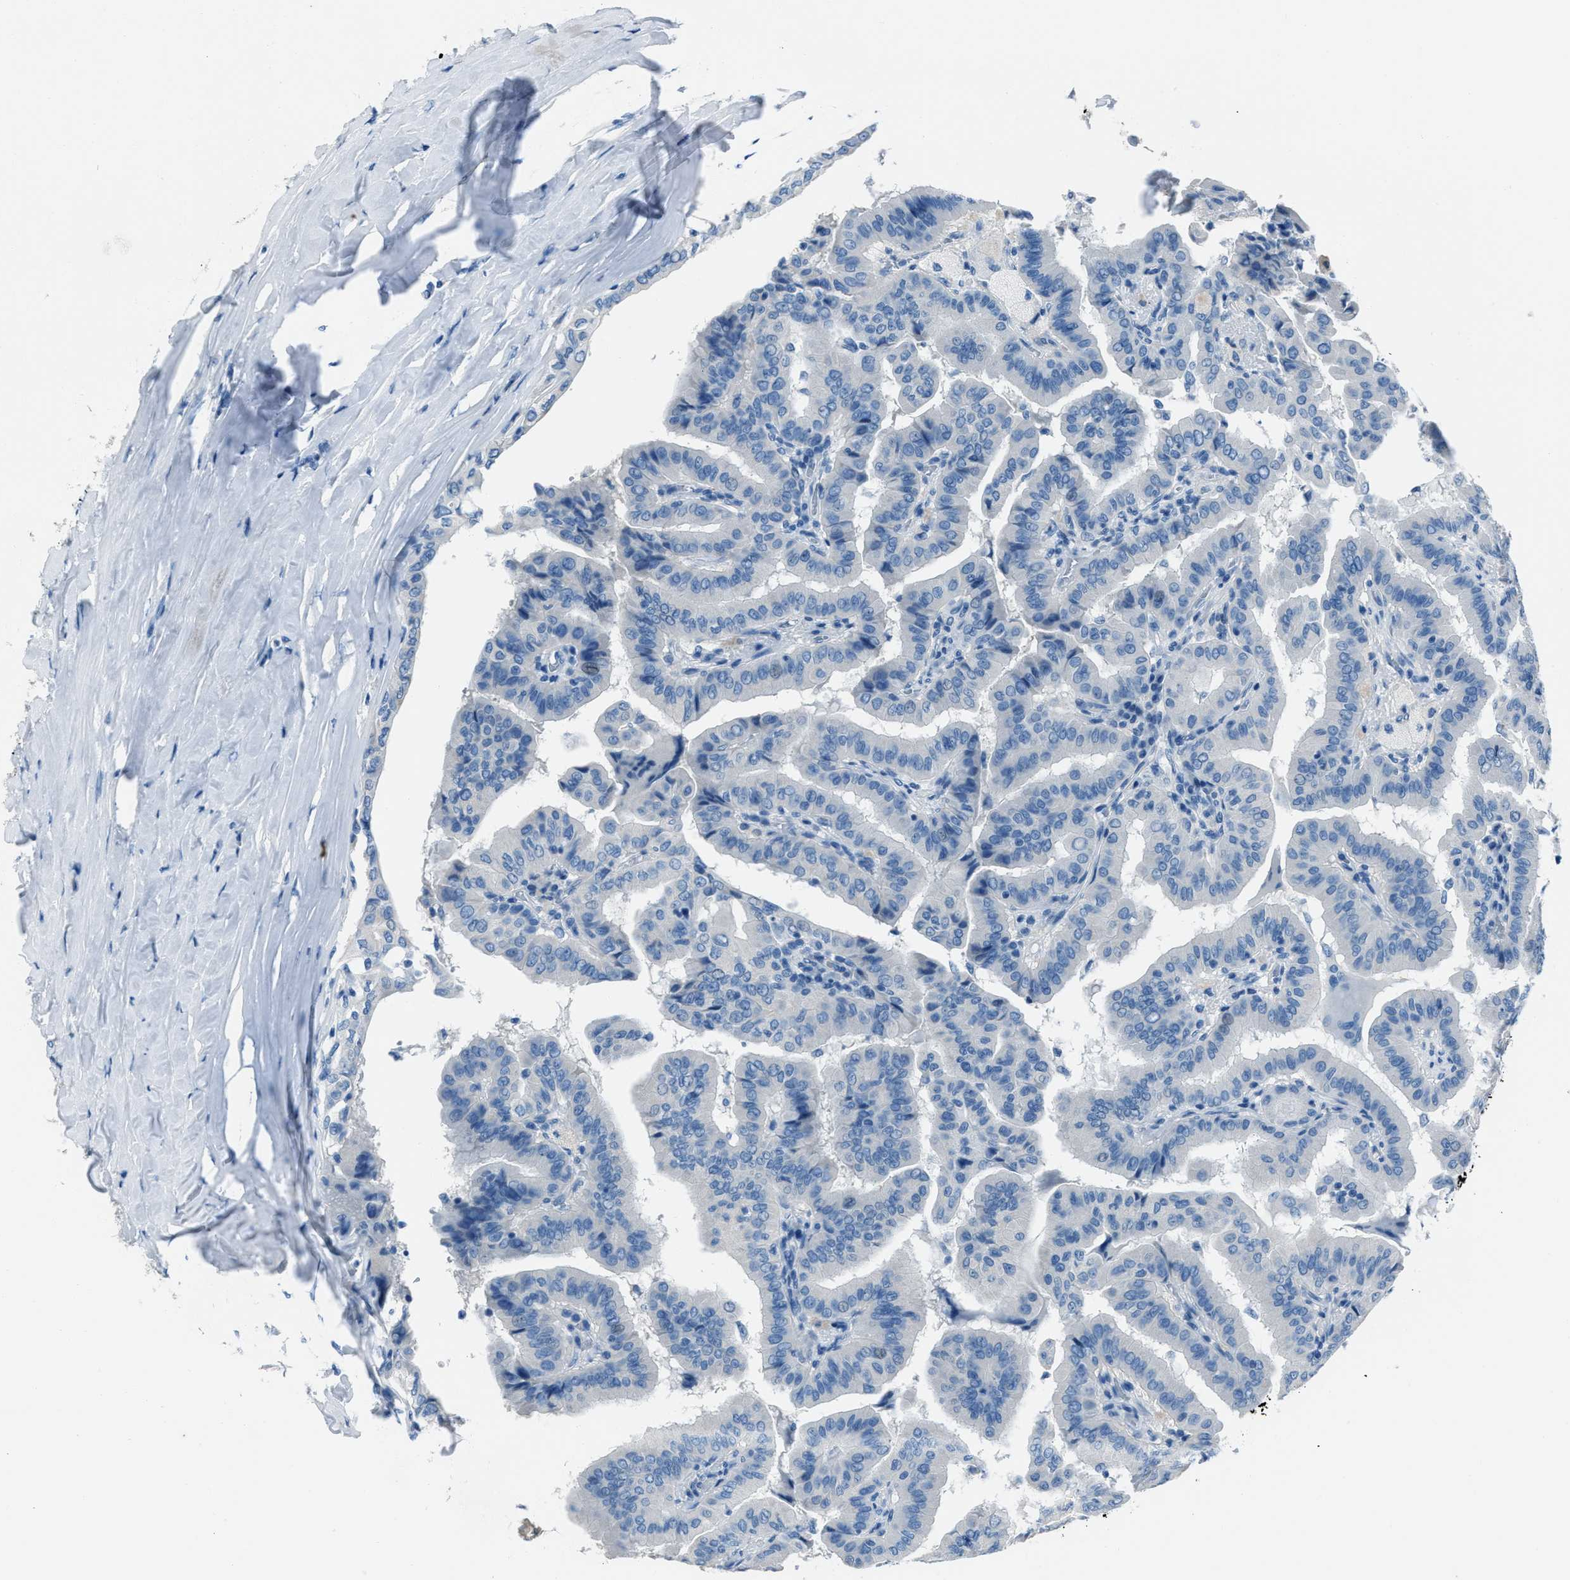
{"staining": {"intensity": "negative", "quantity": "none", "location": "none"}, "tissue": "thyroid cancer", "cell_type": "Tumor cells", "image_type": "cancer", "snomed": [{"axis": "morphology", "description": "Papillary adenocarcinoma, NOS"}, {"axis": "topography", "description": "Thyroid gland"}], "caption": "Thyroid cancer was stained to show a protein in brown. There is no significant staining in tumor cells.", "gene": "AMACR", "patient": {"sex": "male", "age": 33}}